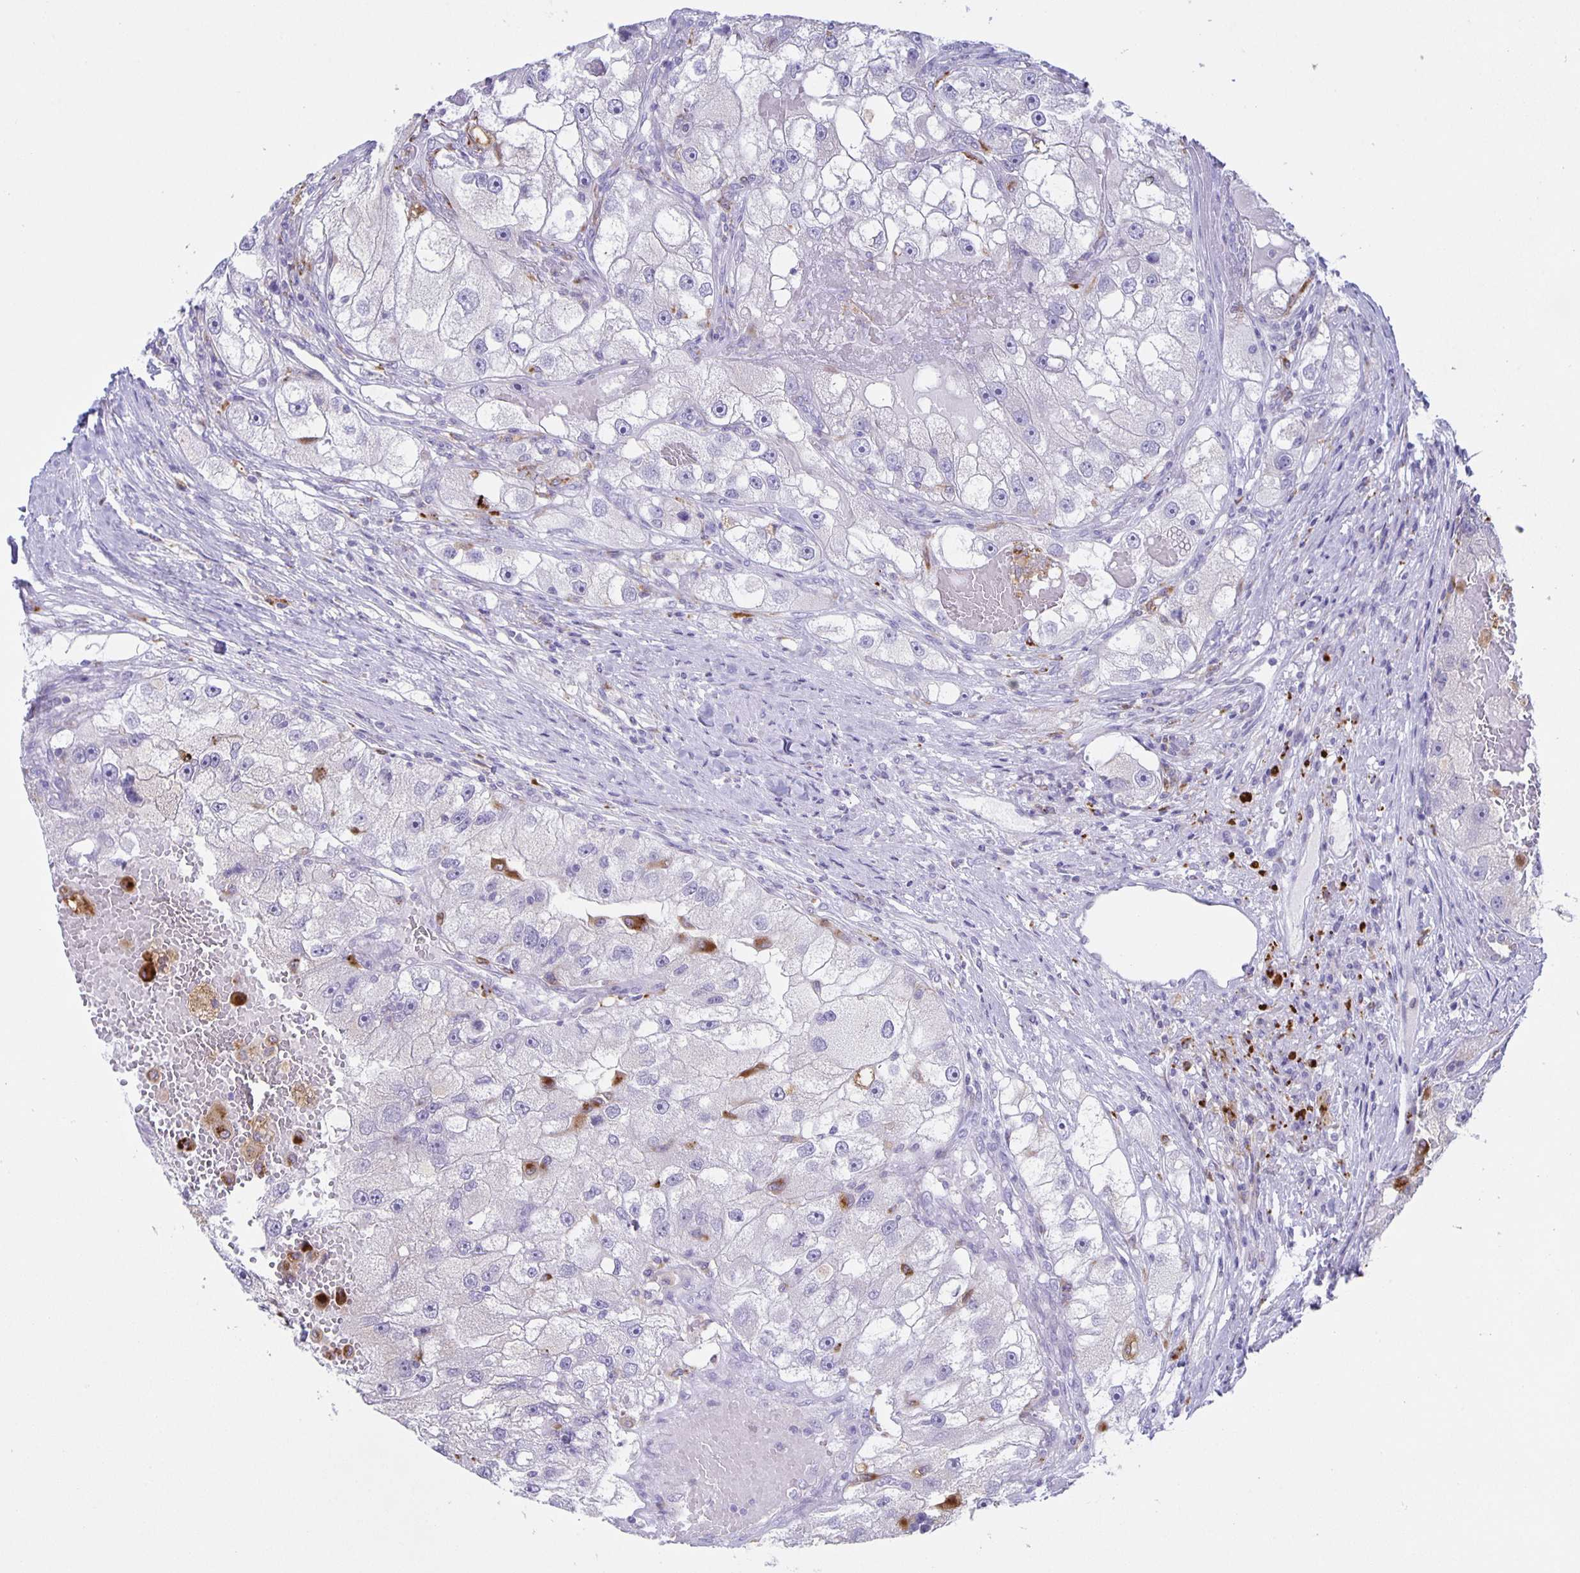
{"staining": {"intensity": "negative", "quantity": "none", "location": "none"}, "tissue": "renal cancer", "cell_type": "Tumor cells", "image_type": "cancer", "snomed": [{"axis": "morphology", "description": "Adenocarcinoma, NOS"}, {"axis": "topography", "description": "Kidney"}], "caption": "A histopathology image of renal adenocarcinoma stained for a protein displays no brown staining in tumor cells.", "gene": "LIPA", "patient": {"sex": "male", "age": 63}}